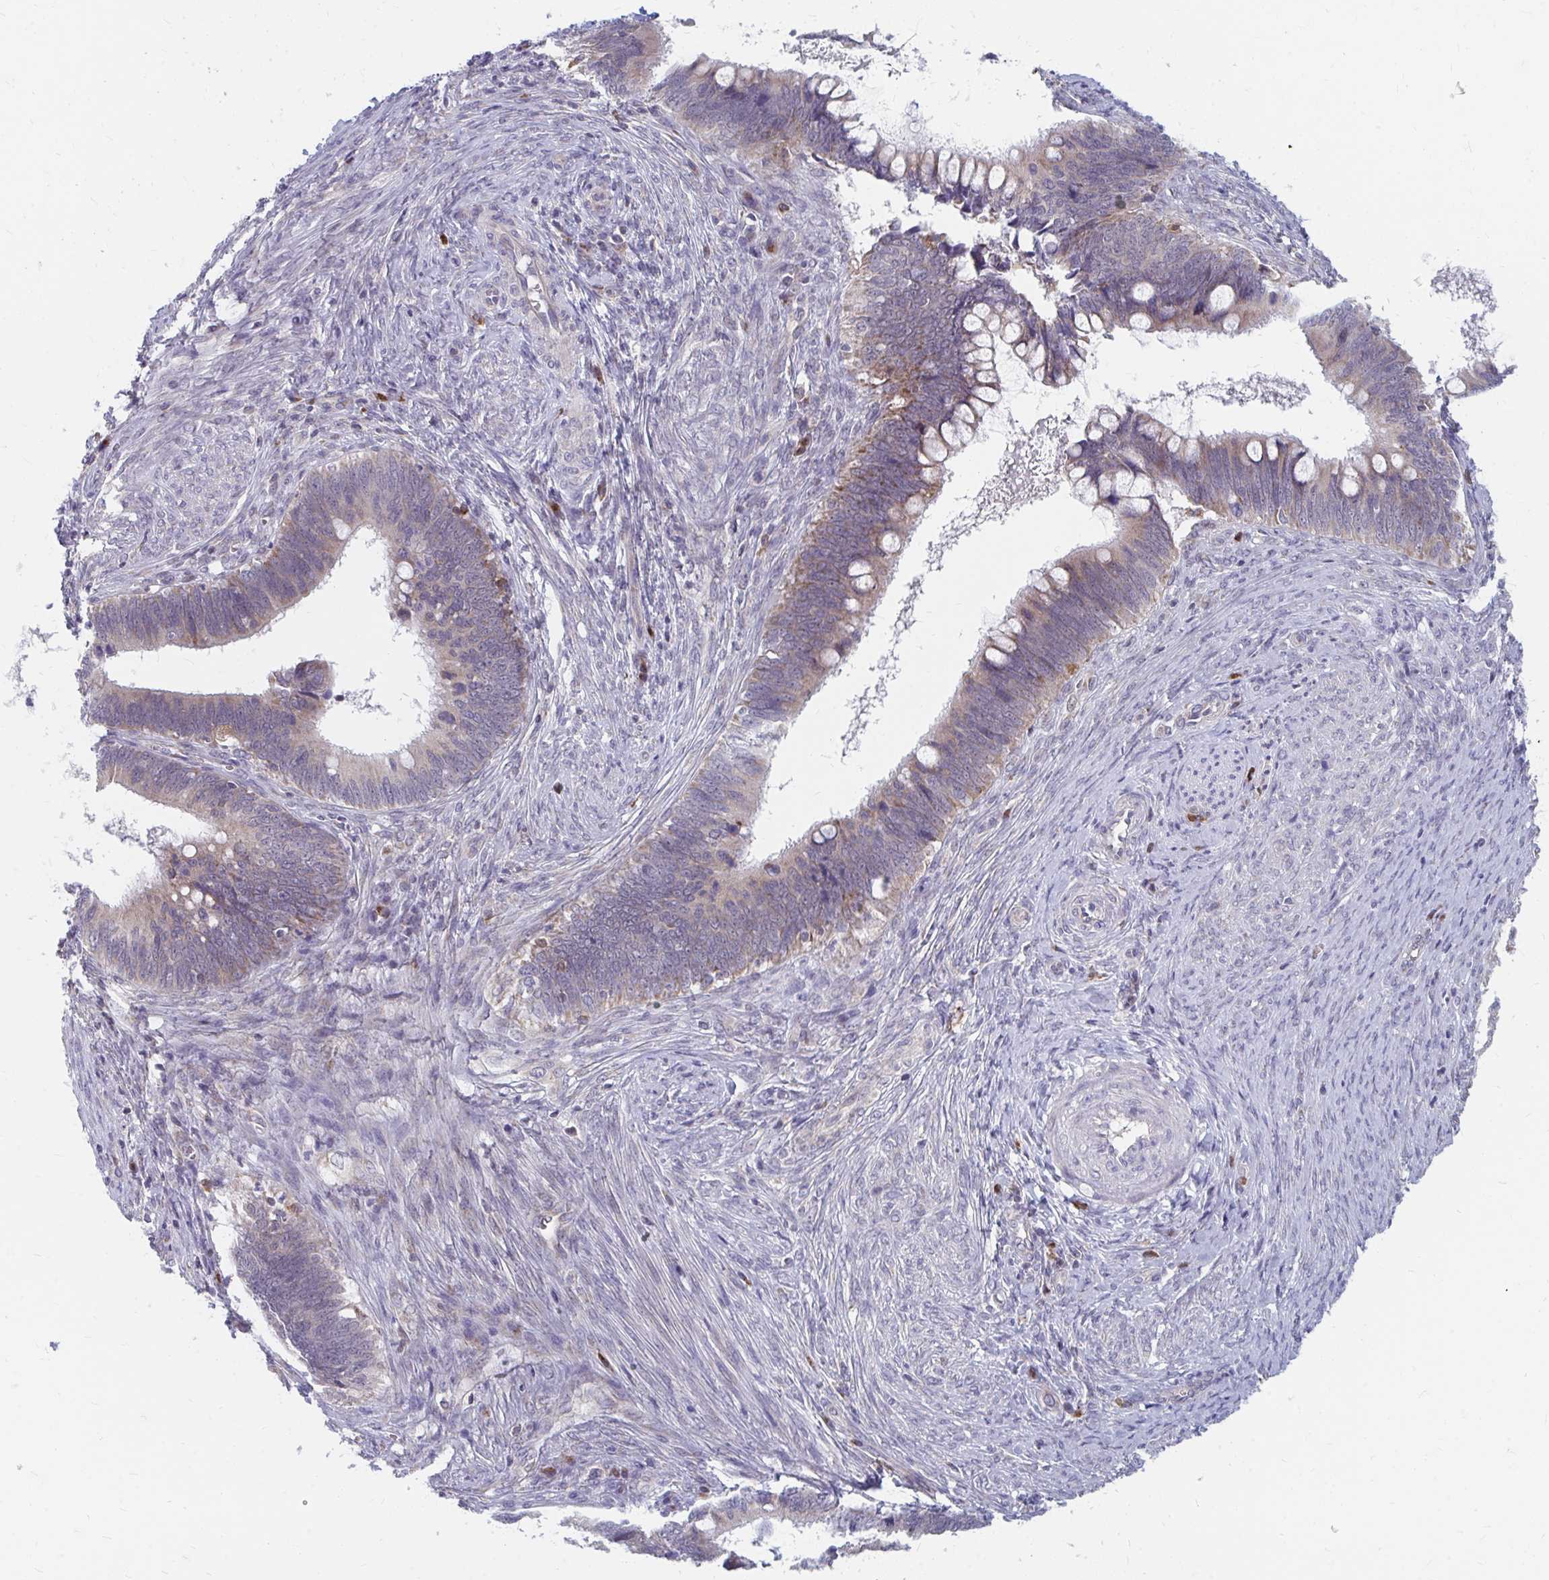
{"staining": {"intensity": "weak", "quantity": "25%-75%", "location": "cytoplasmic/membranous"}, "tissue": "cervical cancer", "cell_type": "Tumor cells", "image_type": "cancer", "snomed": [{"axis": "morphology", "description": "Adenocarcinoma, NOS"}, {"axis": "topography", "description": "Cervix"}], "caption": "A micrograph of human cervical adenocarcinoma stained for a protein demonstrates weak cytoplasmic/membranous brown staining in tumor cells.", "gene": "PABIR3", "patient": {"sex": "female", "age": 42}}